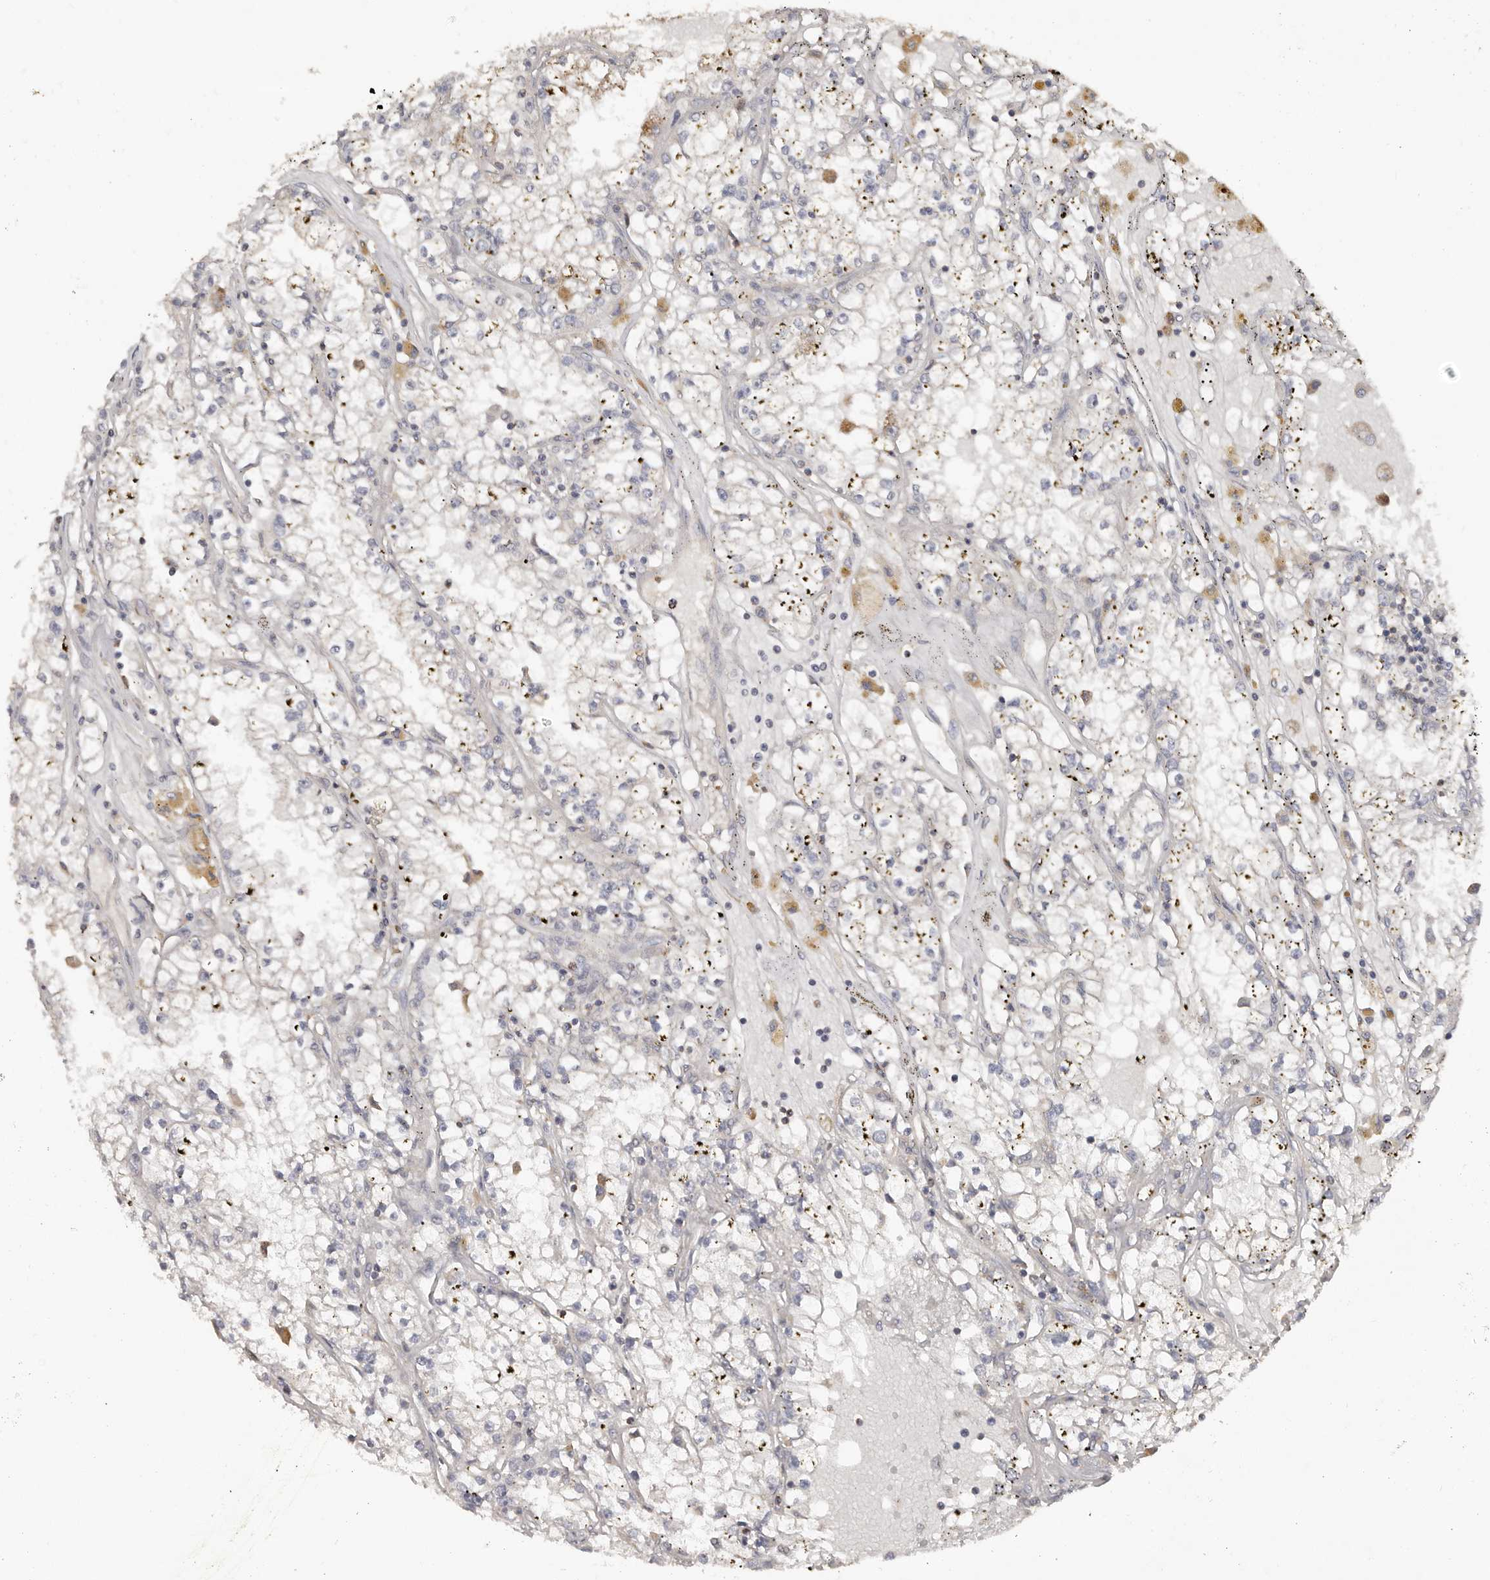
{"staining": {"intensity": "negative", "quantity": "none", "location": "none"}, "tissue": "renal cancer", "cell_type": "Tumor cells", "image_type": "cancer", "snomed": [{"axis": "morphology", "description": "Adenocarcinoma, NOS"}, {"axis": "topography", "description": "Kidney"}], "caption": "DAB (3,3'-diaminobenzidine) immunohistochemical staining of human renal adenocarcinoma shows no significant positivity in tumor cells.", "gene": "SLC39A2", "patient": {"sex": "male", "age": 56}}